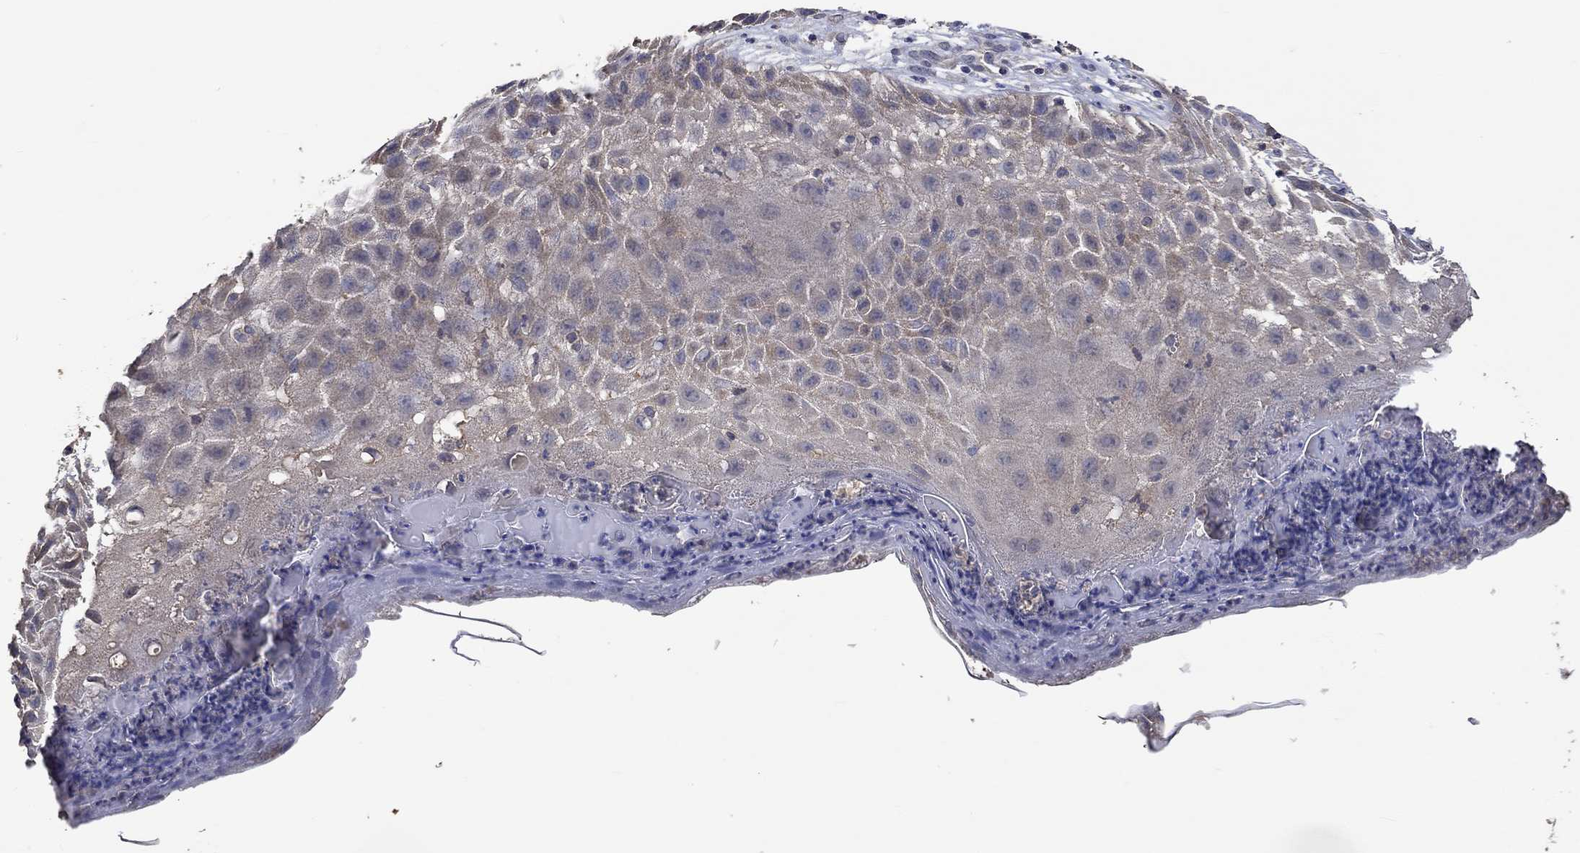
{"staining": {"intensity": "weak", "quantity": "<25%", "location": "cytoplasmic/membranous"}, "tissue": "skin cancer", "cell_type": "Tumor cells", "image_type": "cancer", "snomed": [{"axis": "morphology", "description": "Normal tissue, NOS"}, {"axis": "morphology", "description": "Squamous cell carcinoma, NOS"}, {"axis": "topography", "description": "Skin"}], "caption": "Tumor cells show no significant positivity in skin cancer (squamous cell carcinoma).", "gene": "PTPN20", "patient": {"sex": "male", "age": 79}}